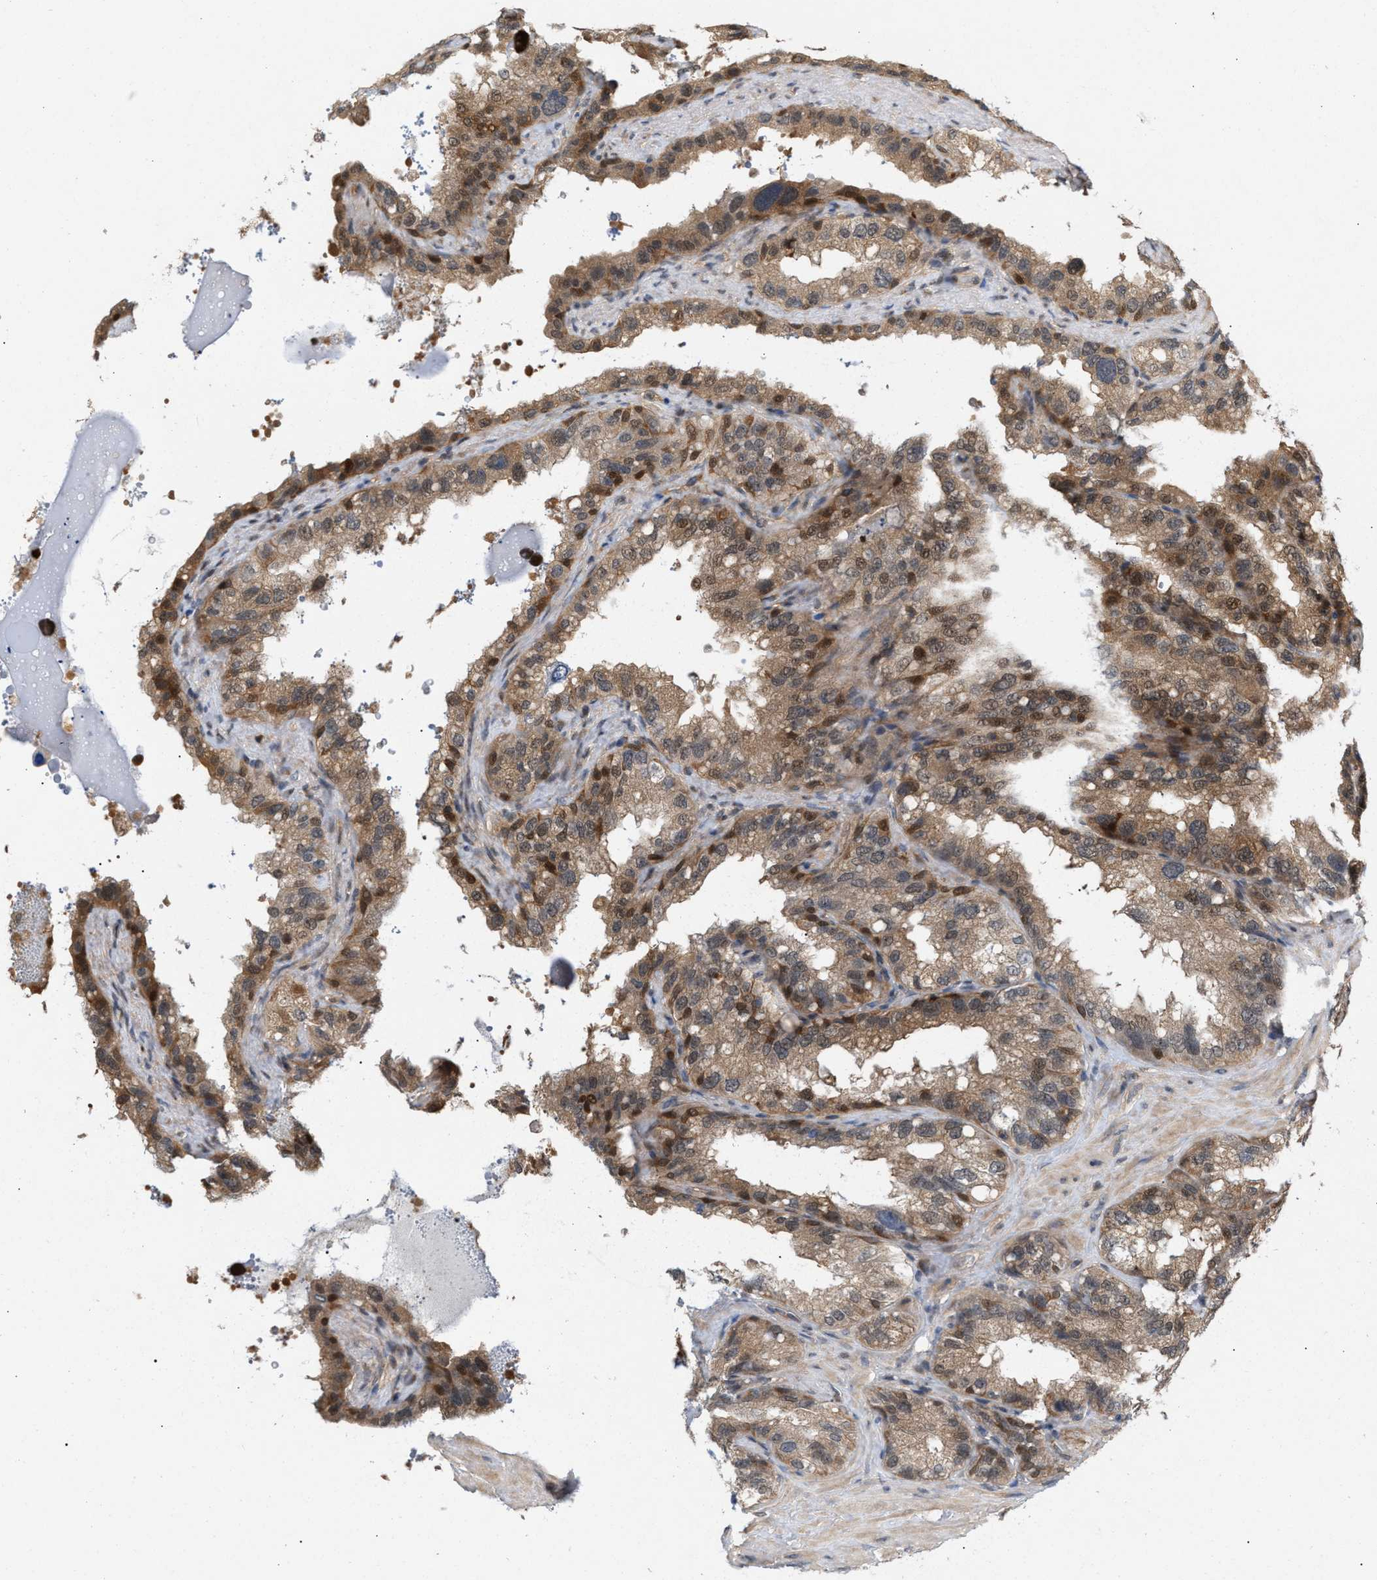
{"staining": {"intensity": "weak", "quantity": ">75%", "location": "cytoplasmic/membranous"}, "tissue": "seminal vesicle", "cell_type": "Glandular cells", "image_type": "normal", "snomed": [{"axis": "morphology", "description": "Normal tissue, NOS"}, {"axis": "topography", "description": "Seminal veicle"}], "caption": "IHC (DAB) staining of unremarkable human seminal vesicle shows weak cytoplasmic/membranous protein expression in about >75% of glandular cells.", "gene": "GLOD4", "patient": {"sex": "male", "age": 68}}